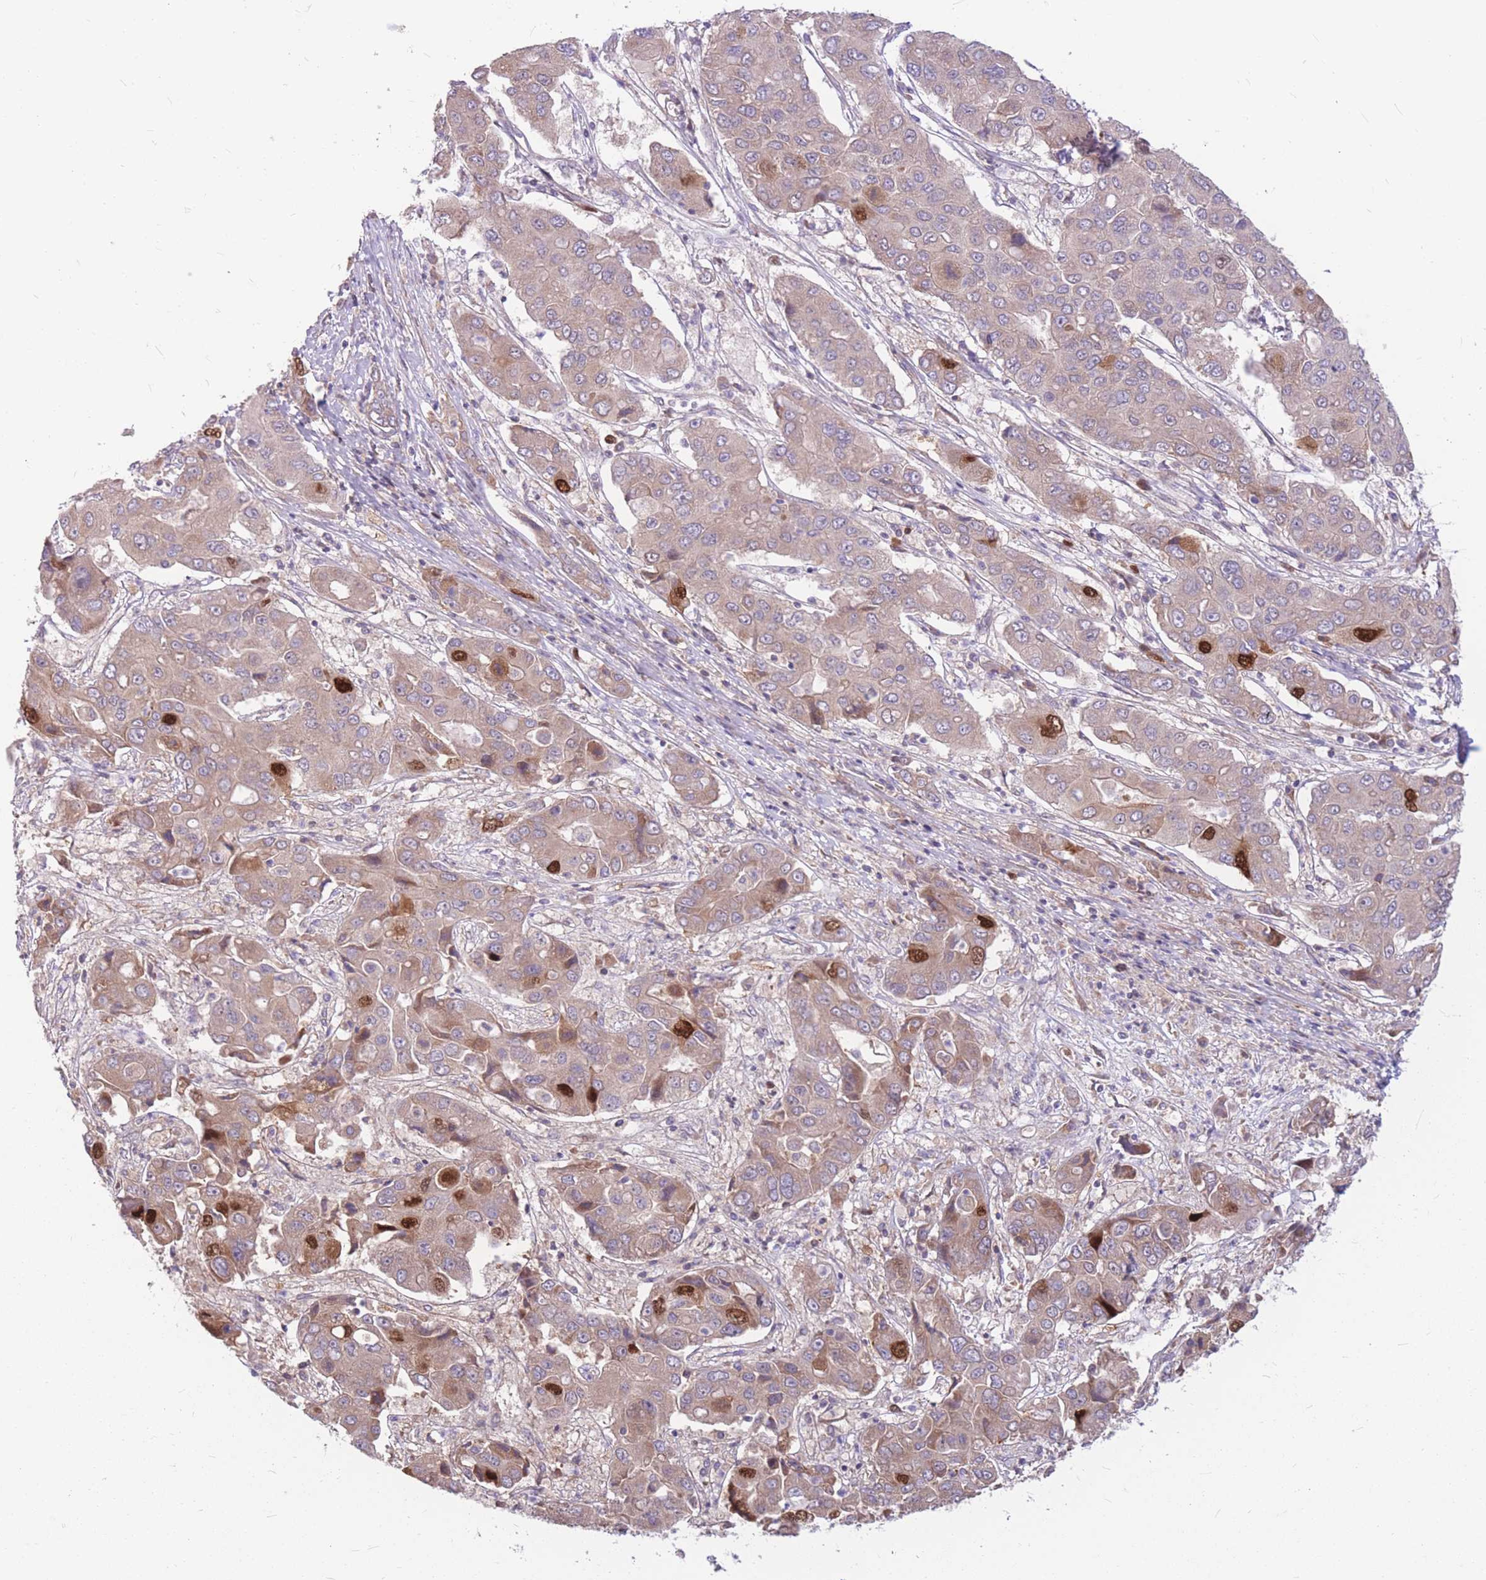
{"staining": {"intensity": "strong", "quantity": "<25%", "location": "nuclear"}, "tissue": "liver cancer", "cell_type": "Tumor cells", "image_type": "cancer", "snomed": [{"axis": "morphology", "description": "Cholangiocarcinoma"}, {"axis": "topography", "description": "Liver"}], "caption": "Tumor cells exhibit strong nuclear staining in about <25% of cells in liver cholangiocarcinoma.", "gene": "GMNN", "patient": {"sex": "male", "age": 67}}